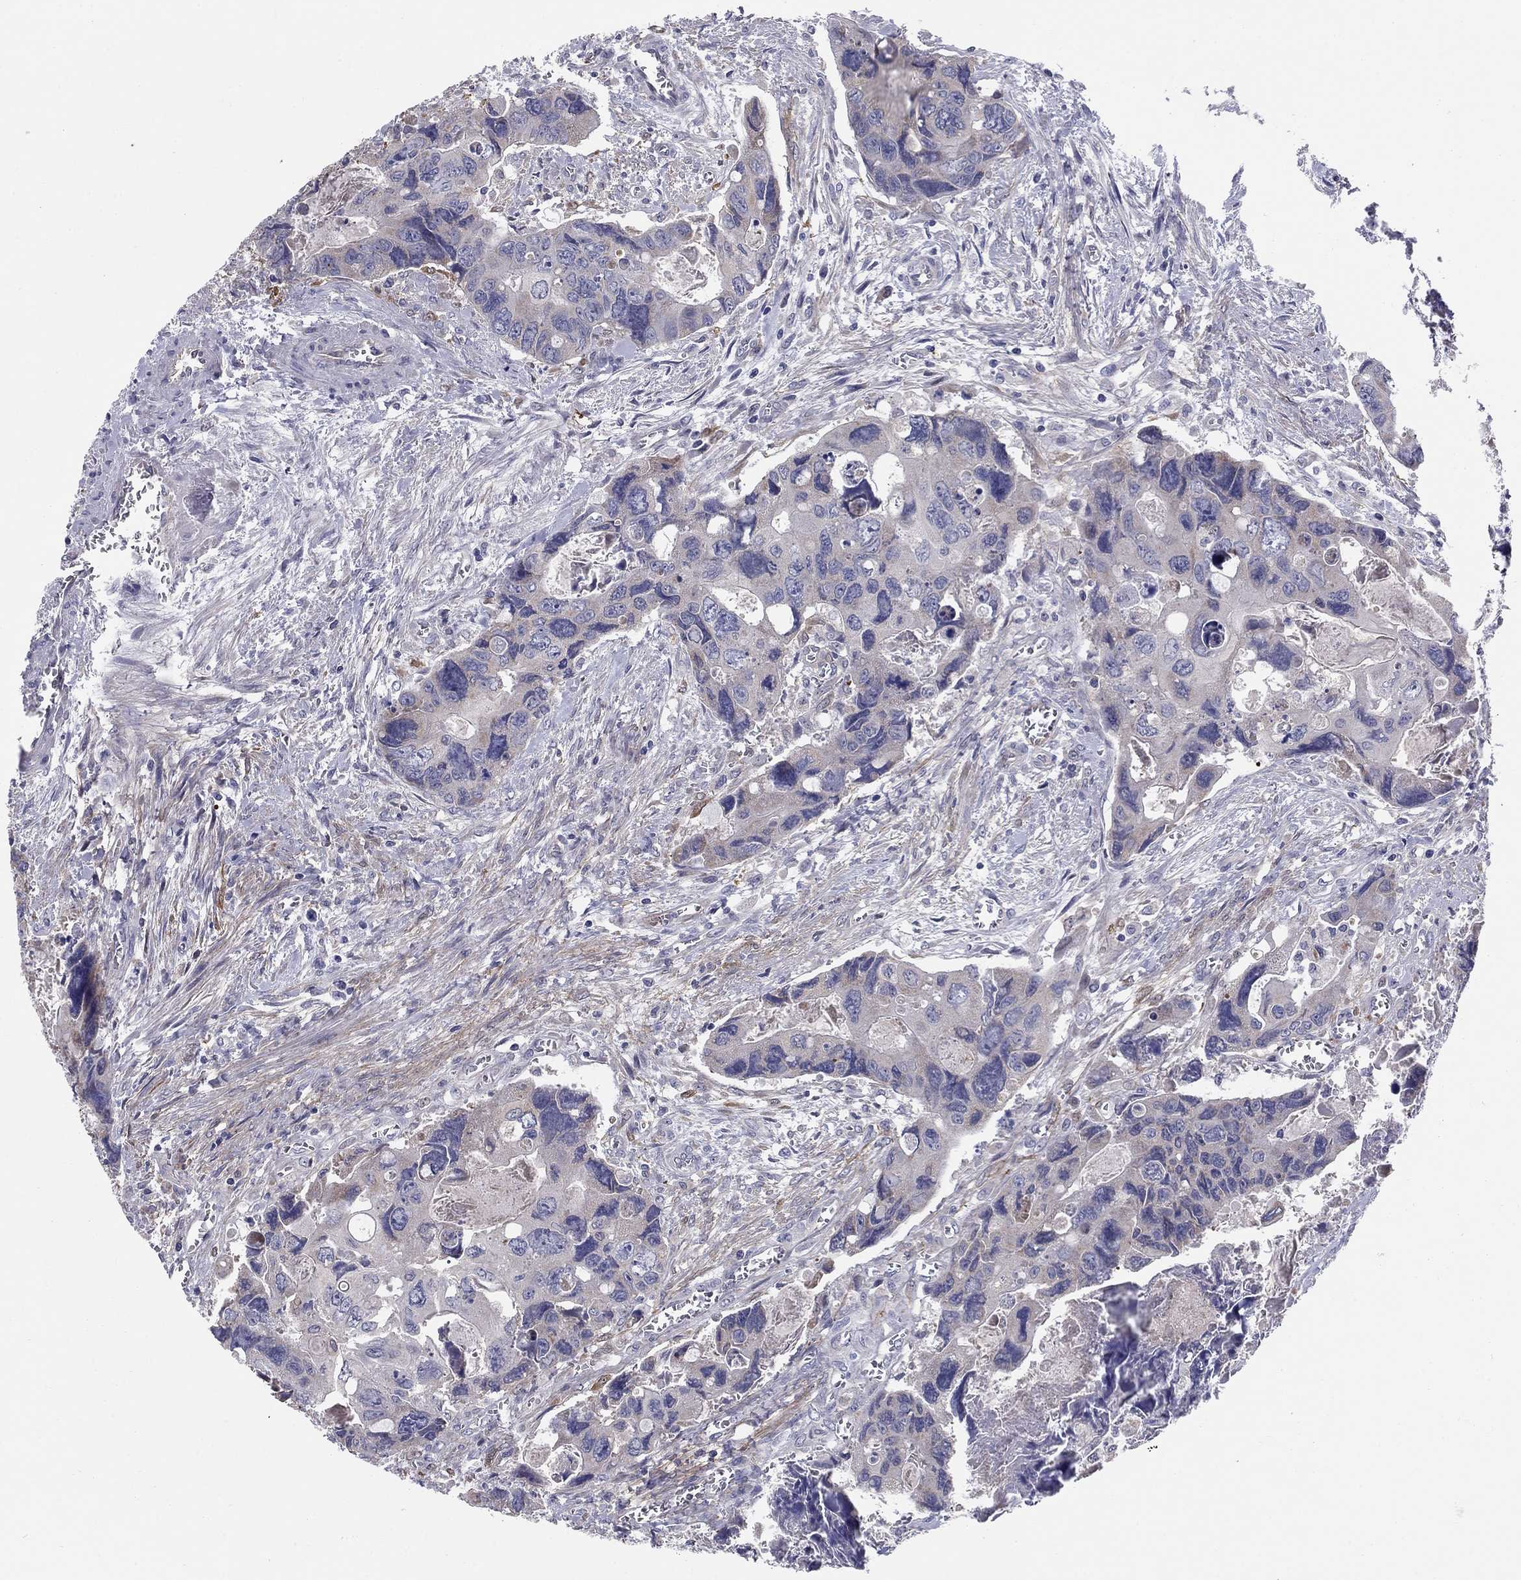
{"staining": {"intensity": "weak", "quantity": "<25%", "location": "cytoplasmic/membranous"}, "tissue": "colorectal cancer", "cell_type": "Tumor cells", "image_type": "cancer", "snomed": [{"axis": "morphology", "description": "Adenocarcinoma, NOS"}, {"axis": "topography", "description": "Rectum"}], "caption": "This is an immunohistochemistry (IHC) micrograph of human colorectal cancer. There is no positivity in tumor cells.", "gene": "EMP2", "patient": {"sex": "male", "age": 62}}